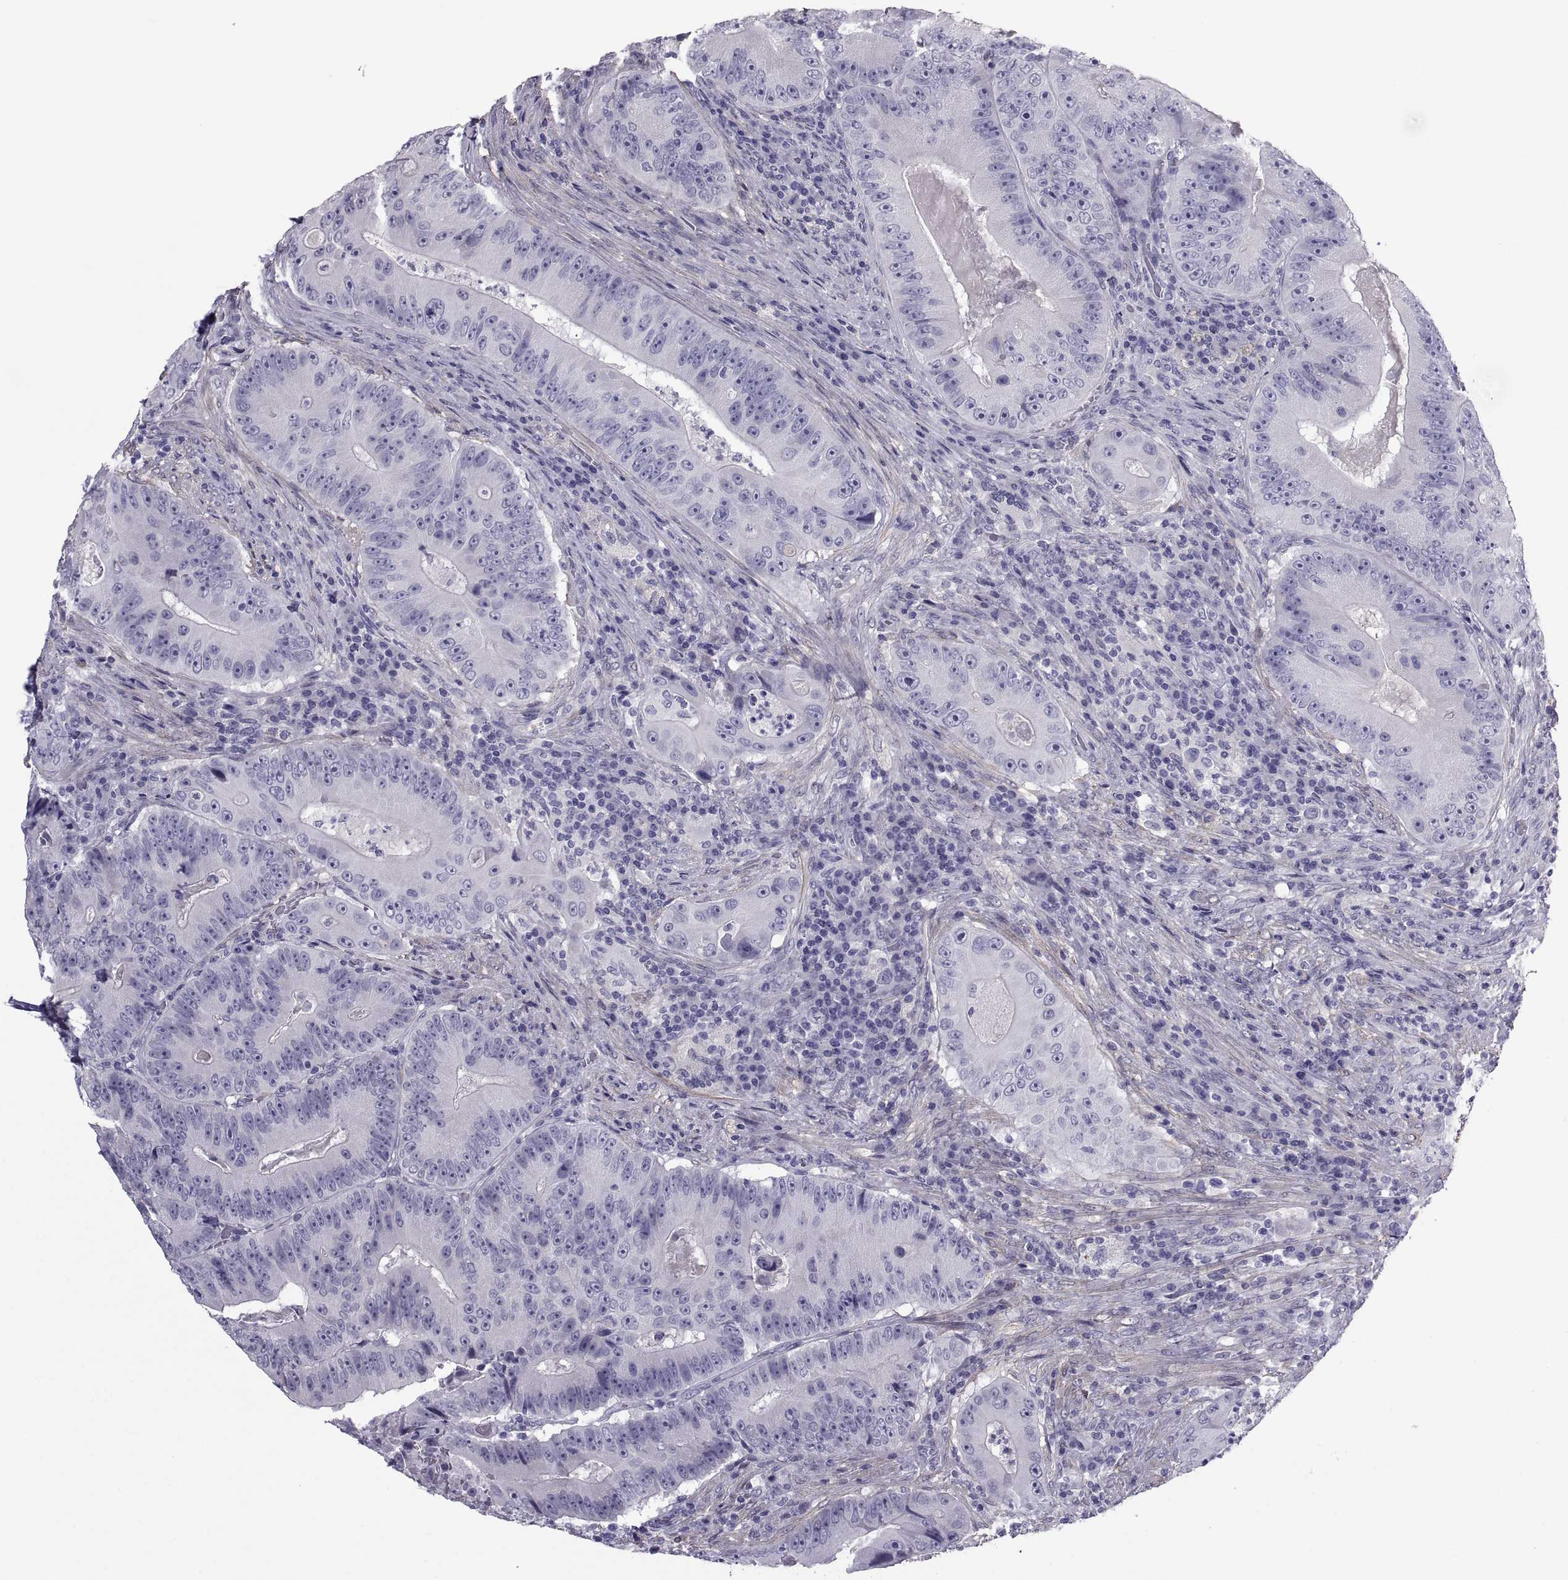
{"staining": {"intensity": "negative", "quantity": "none", "location": "none"}, "tissue": "colorectal cancer", "cell_type": "Tumor cells", "image_type": "cancer", "snomed": [{"axis": "morphology", "description": "Adenocarcinoma, NOS"}, {"axis": "topography", "description": "Colon"}], "caption": "Tumor cells are negative for protein expression in human adenocarcinoma (colorectal). (Immunohistochemistry, brightfield microscopy, high magnification).", "gene": "MAGEB1", "patient": {"sex": "female", "age": 86}}